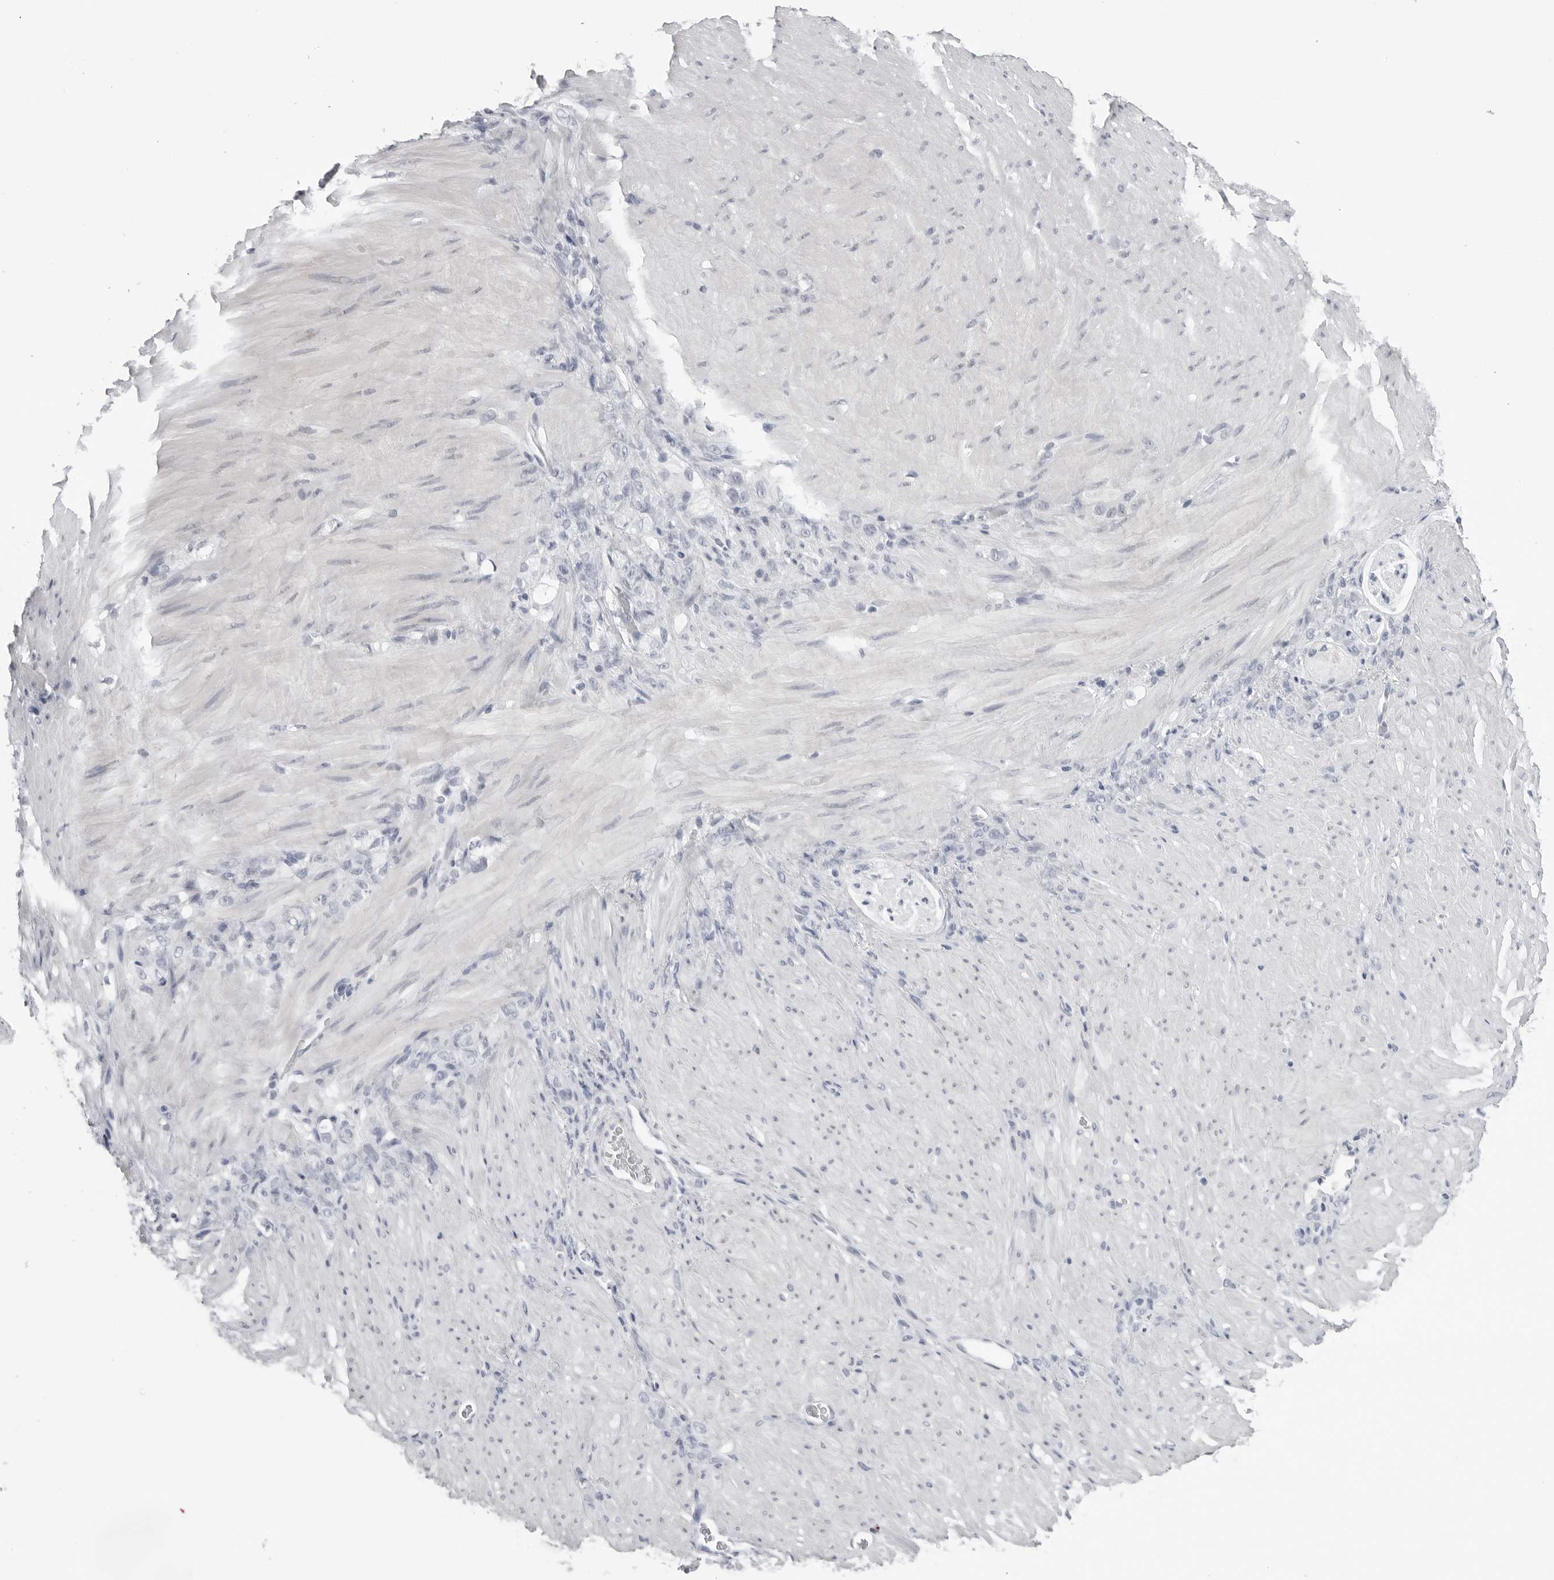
{"staining": {"intensity": "negative", "quantity": "none", "location": "none"}, "tissue": "stomach cancer", "cell_type": "Tumor cells", "image_type": "cancer", "snomed": [{"axis": "morphology", "description": "Normal tissue, NOS"}, {"axis": "morphology", "description": "Adenocarcinoma, NOS"}, {"axis": "topography", "description": "Stomach"}], "caption": "Stomach adenocarcinoma was stained to show a protein in brown. There is no significant positivity in tumor cells.", "gene": "PGA3", "patient": {"sex": "male", "age": 82}}